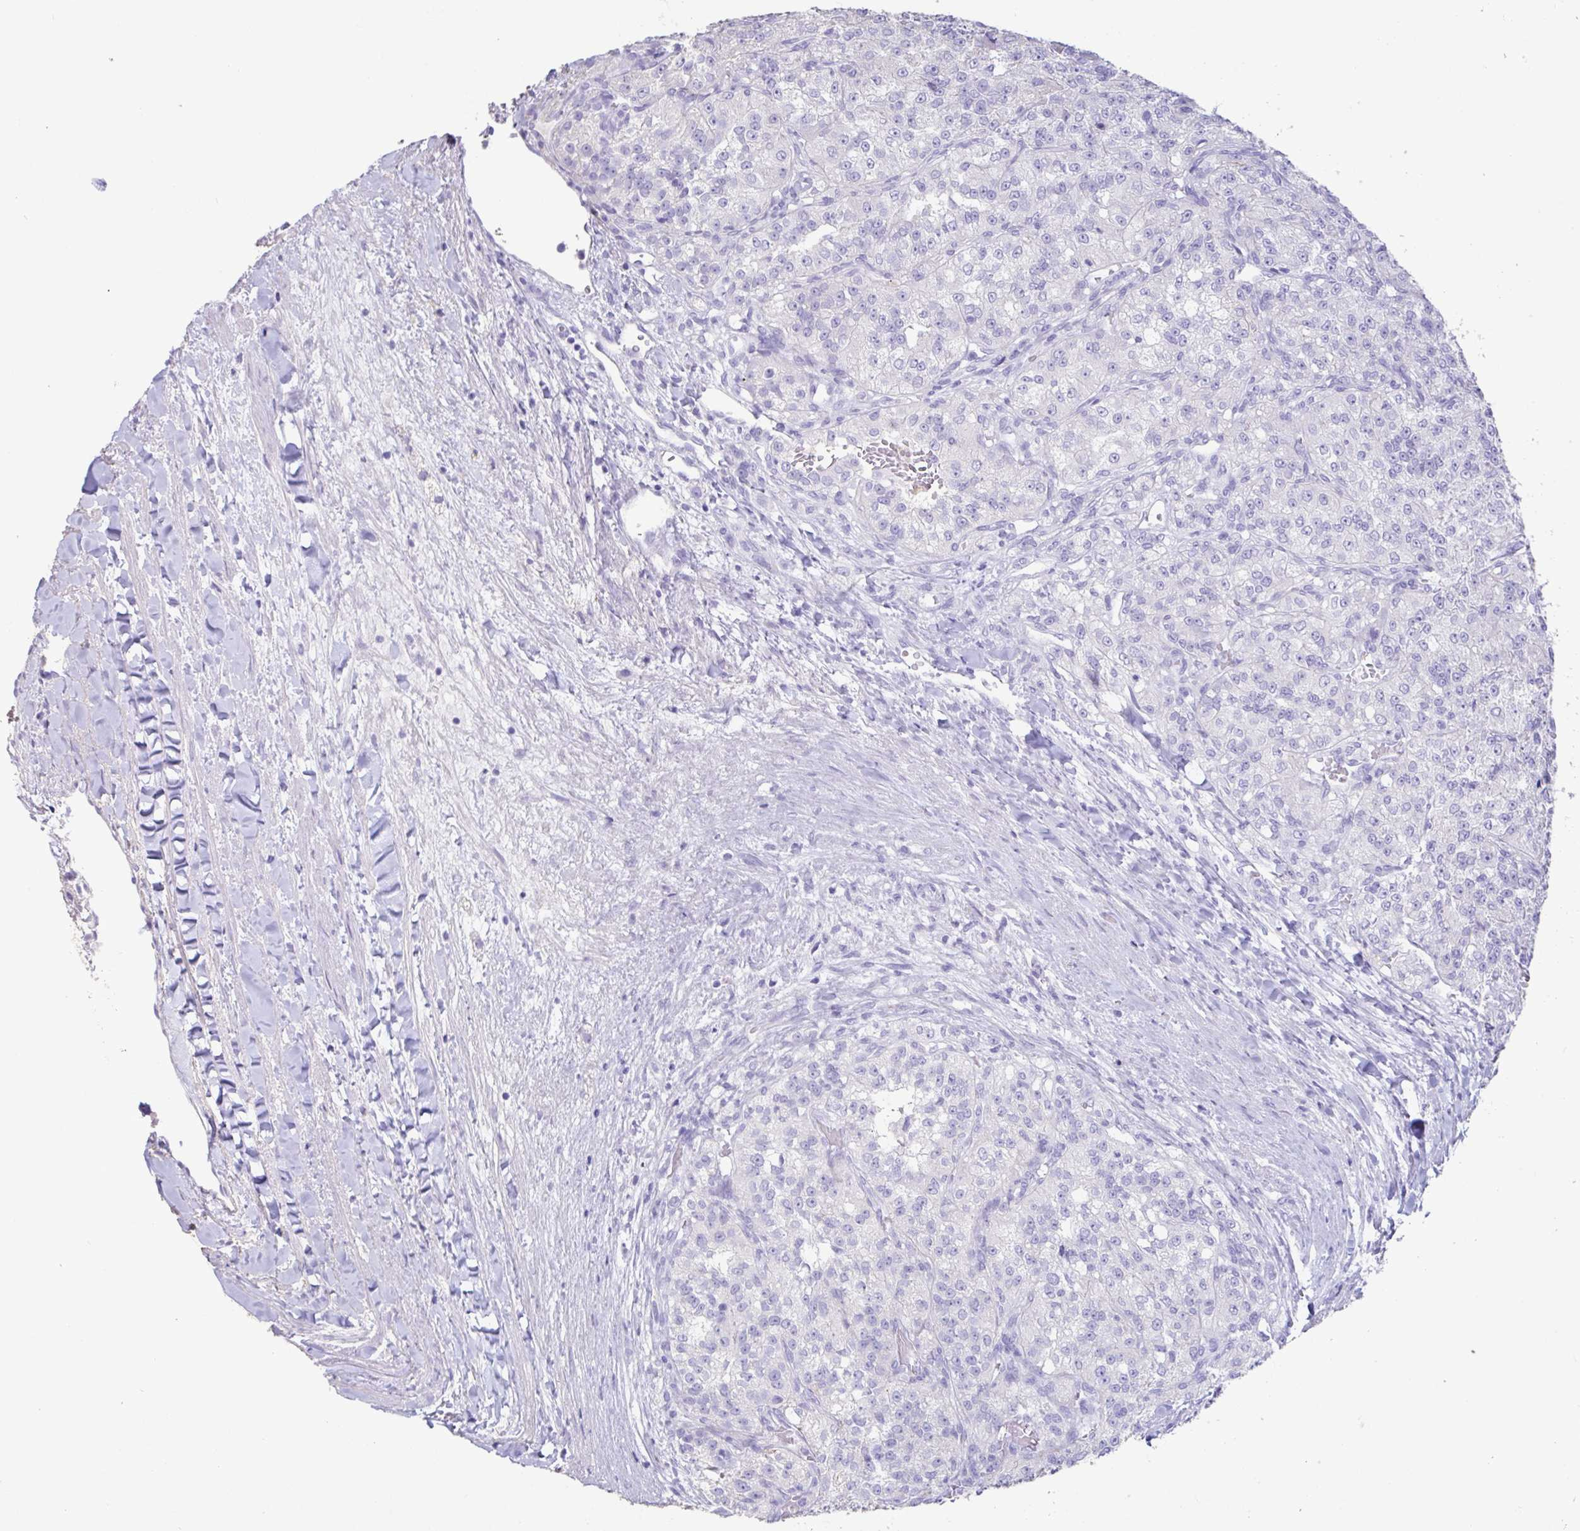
{"staining": {"intensity": "negative", "quantity": "none", "location": "none"}, "tissue": "renal cancer", "cell_type": "Tumor cells", "image_type": "cancer", "snomed": [{"axis": "morphology", "description": "Adenocarcinoma, NOS"}, {"axis": "topography", "description": "Kidney"}], "caption": "Tumor cells show no significant protein positivity in adenocarcinoma (renal).", "gene": "TNNC1", "patient": {"sex": "female", "age": 63}}